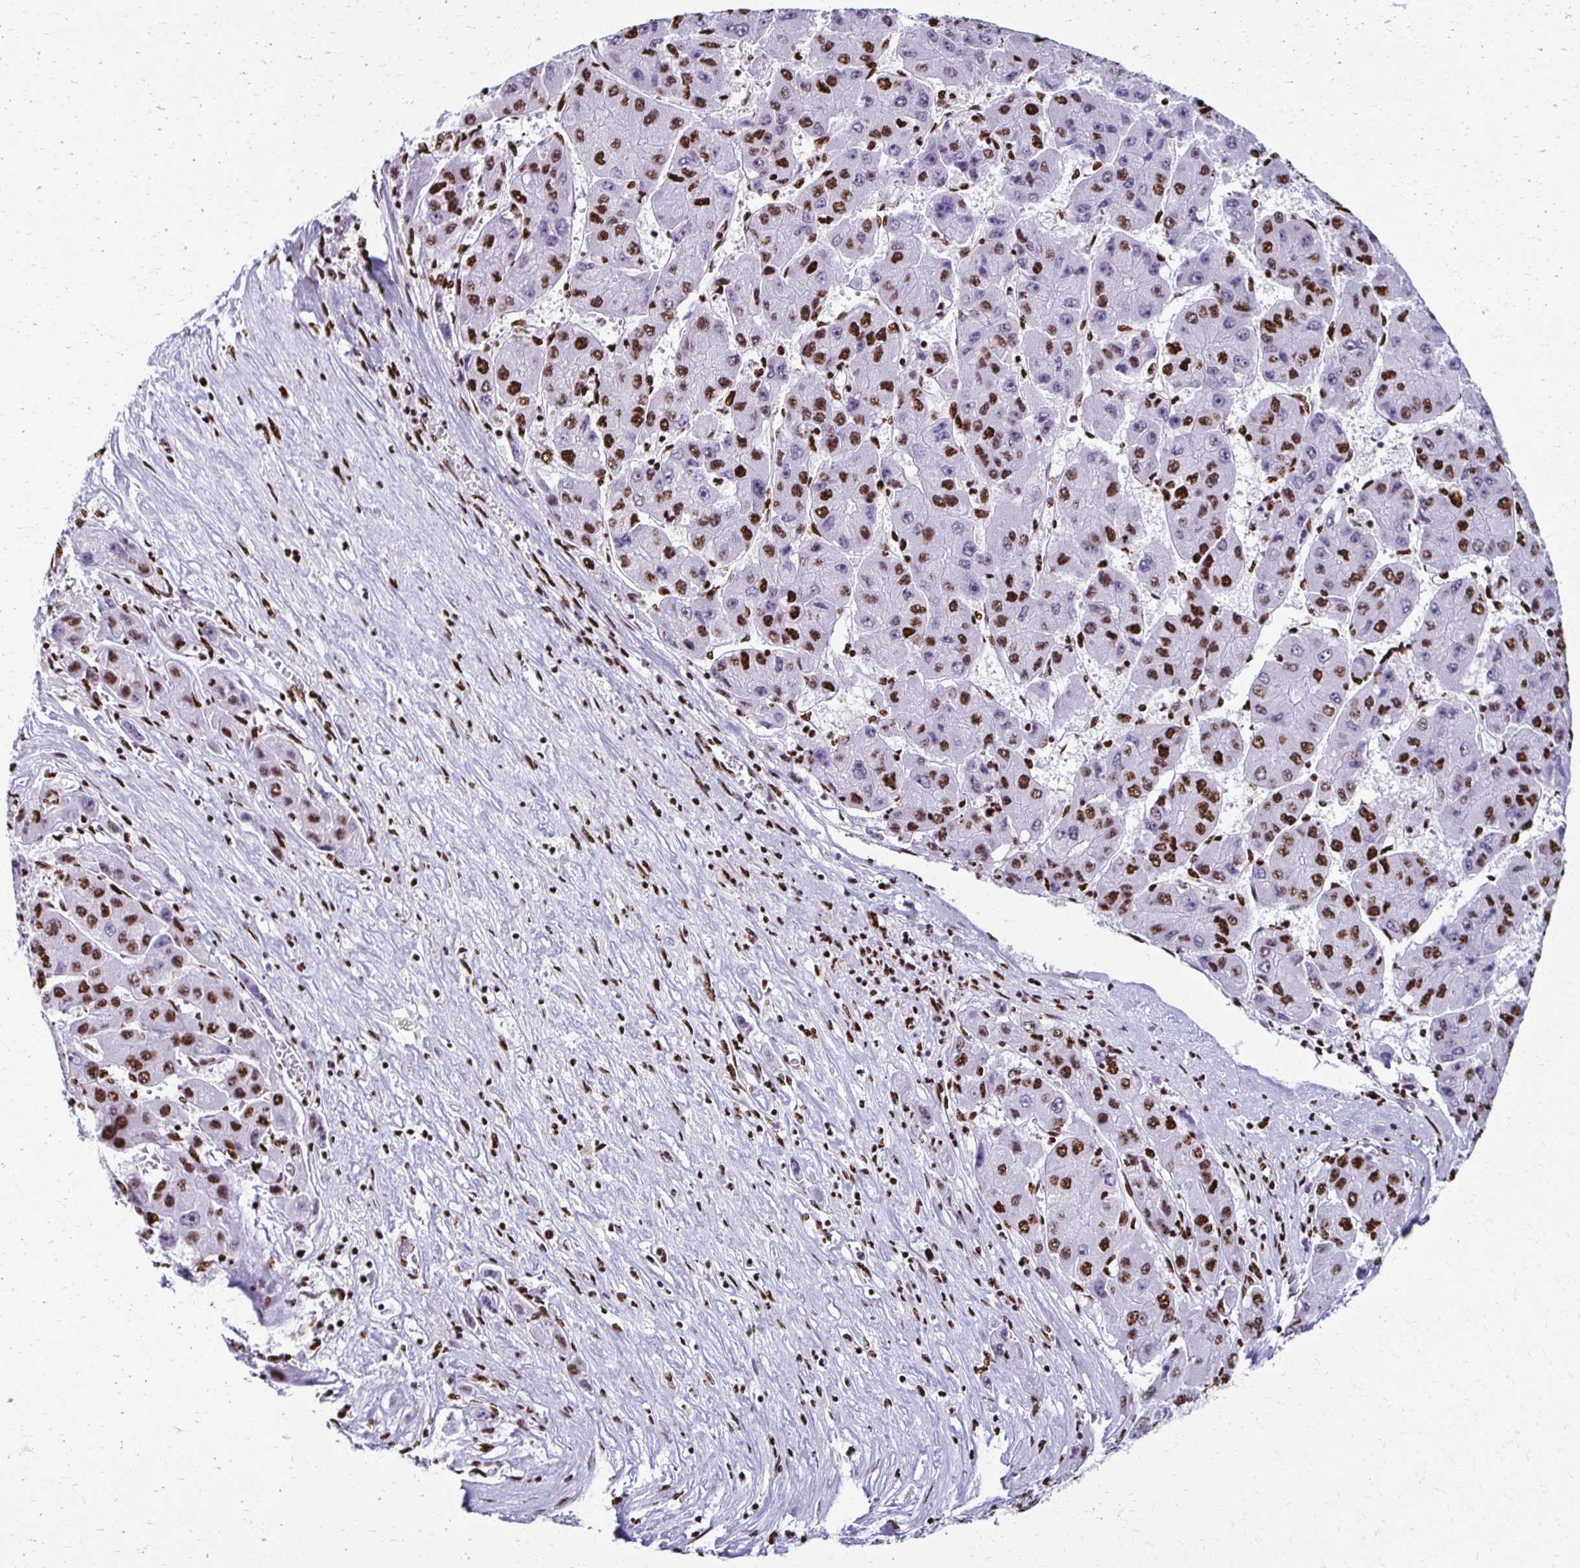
{"staining": {"intensity": "strong", "quantity": ">75%", "location": "nuclear"}, "tissue": "liver cancer", "cell_type": "Tumor cells", "image_type": "cancer", "snomed": [{"axis": "morphology", "description": "Carcinoma, Hepatocellular, NOS"}, {"axis": "topography", "description": "Liver"}], "caption": "An immunohistochemistry (IHC) photomicrograph of neoplastic tissue is shown. Protein staining in brown highlights strong nuclear positivity in liver hepatocellular carcinoma within tumor cells. (brown staining indicates protein expression, while blue staining denotes nuclei).", "gene": "NONO", "patient": {"sex": "female", "age": 61}}